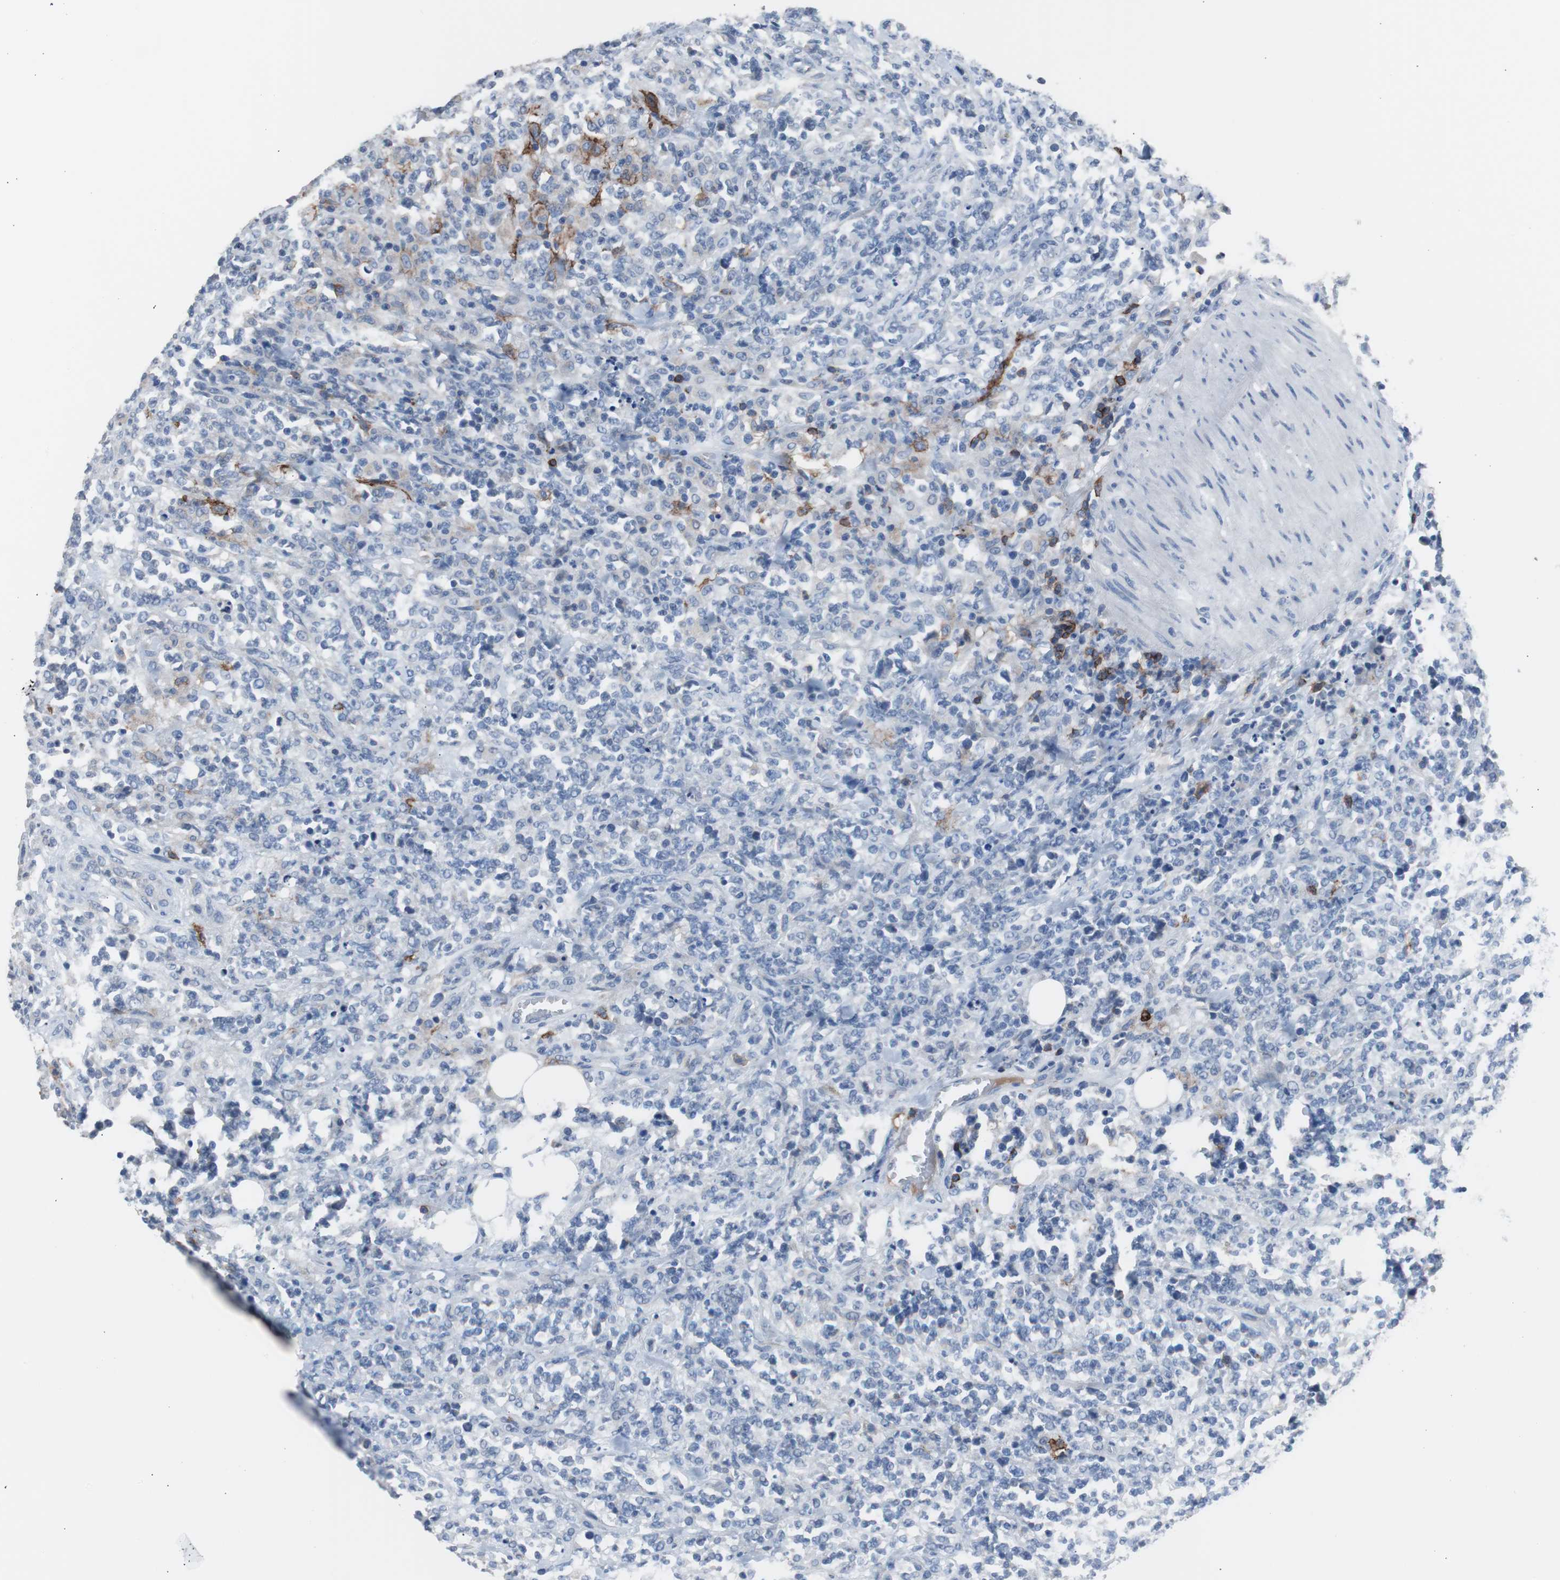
{"staining": {"intensity": "negative", "quantity": "none", "location": "none"}, "tissue": "lymphoma", "cell_type": "Tumor cells", "image_type": "cancer", "snomed": [{"axis": "morphology", "description": "Malignant lymphoma, non-Hodgkin's type, High grade"}, {"axis": "topography", "description": "Soft tissue"}], "caption": "Immunohistochemistry (IHC) photomicrograph of human lymphoma stained for a protein (brown), which reveals no expression in tumor cells. The staining is performed using DAB brown chromogen with nuclei counter-stained in using hematoxylin.", "gene": "FCGR2B", "patient": {"sex": "male", "age": 18}}